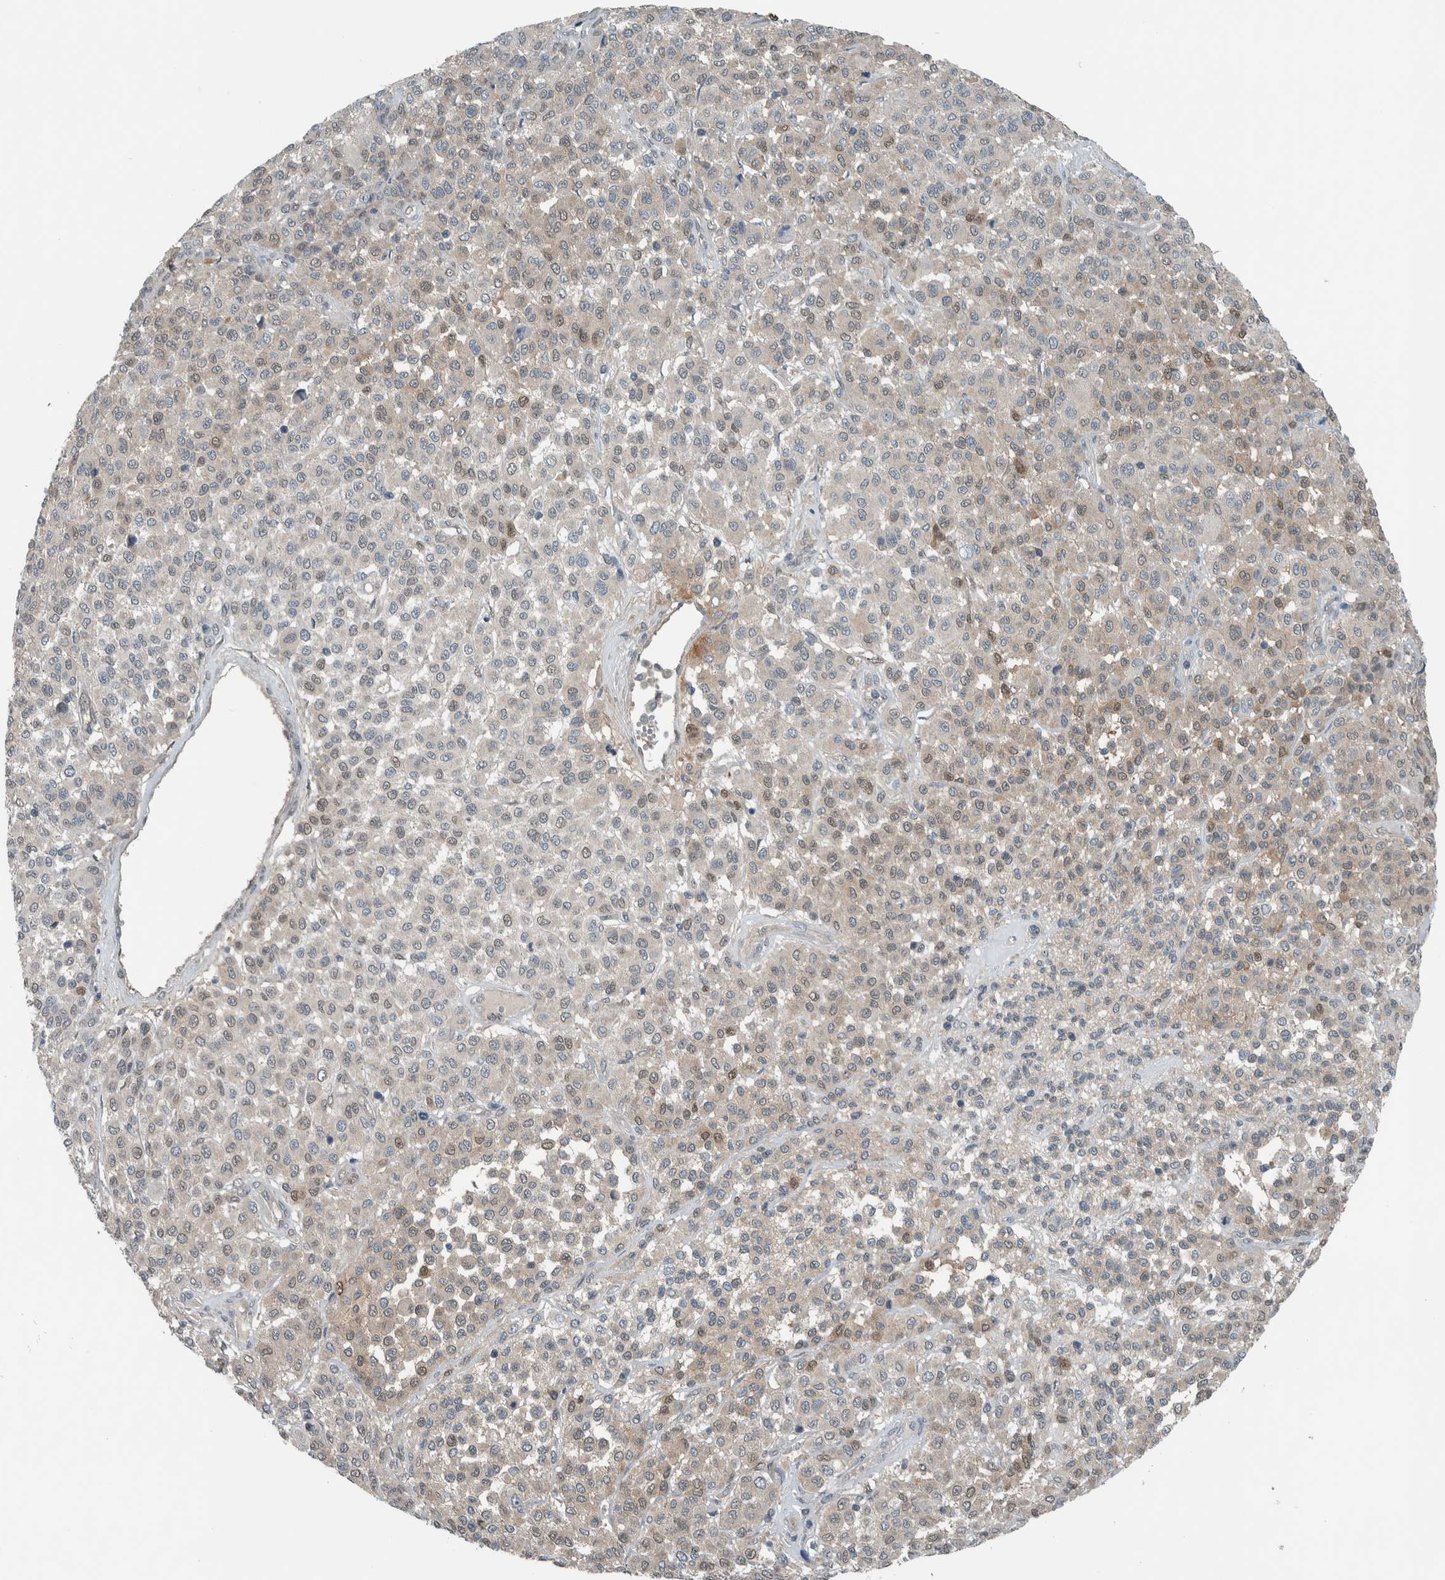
{"staining": {"intensity": "weak", "quantity": "<25%", "location": "cytoplasmic/membranous,nuclear"}, "tissue": "melanoma", "cell_type": "Tumor cells", "image_type": "cancer", "snomed": [{"axis": "morphology", "description": "Malignant melanoma, Metastatic site"}, {"axis": "topography", "description": "Pancreas"}], "caption": "Malignant melanoma (metastatic site) was stained to show a protein in brown. There is no significant expression in tumor cells.", "gene": "ALAD", "patient": {"sex": "female", "age": 30}}